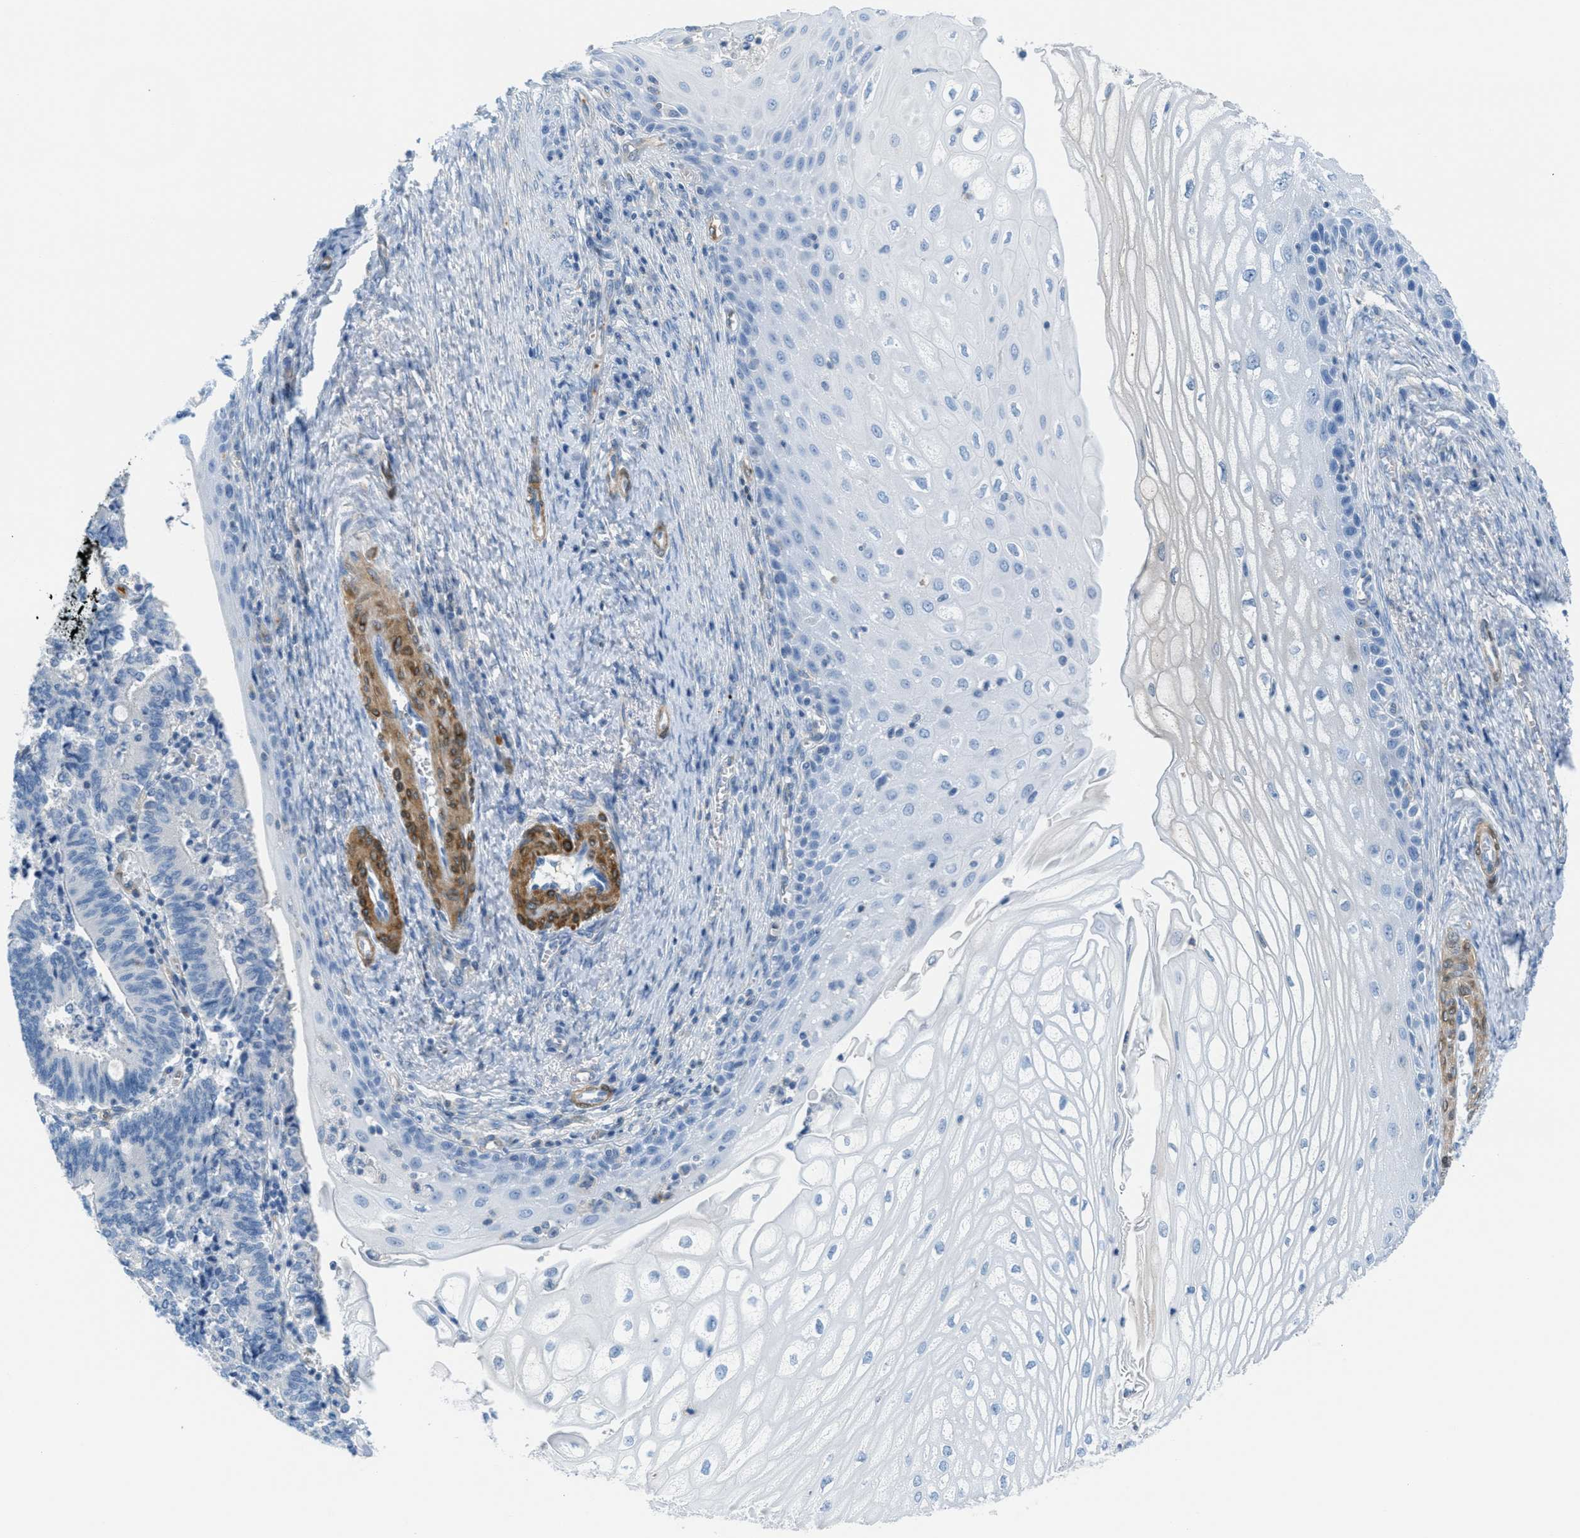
{"staining": {"intensity": "negative", "quantity": "none", "location": "none"}, "tissue": "cervical cancer", "cell_type": "Tumor cells", "image_type": "cancer", "snomed": [{"axis": "morphology", "description": "Adenocarcinoma, NOS"}, {"axis": "topography", "description": "Cervix"}], "caption": "Protein analysis of adenocarcinoma (cervical) exhibits no significant positivity in tumor cells. (Brightfield microscopy of DAB (3,3'-diaminobenzidine) immunohistochemistry at high magnification).", "gene": "MAPRE2", "patient": {"sex": "female", "age": 44}}